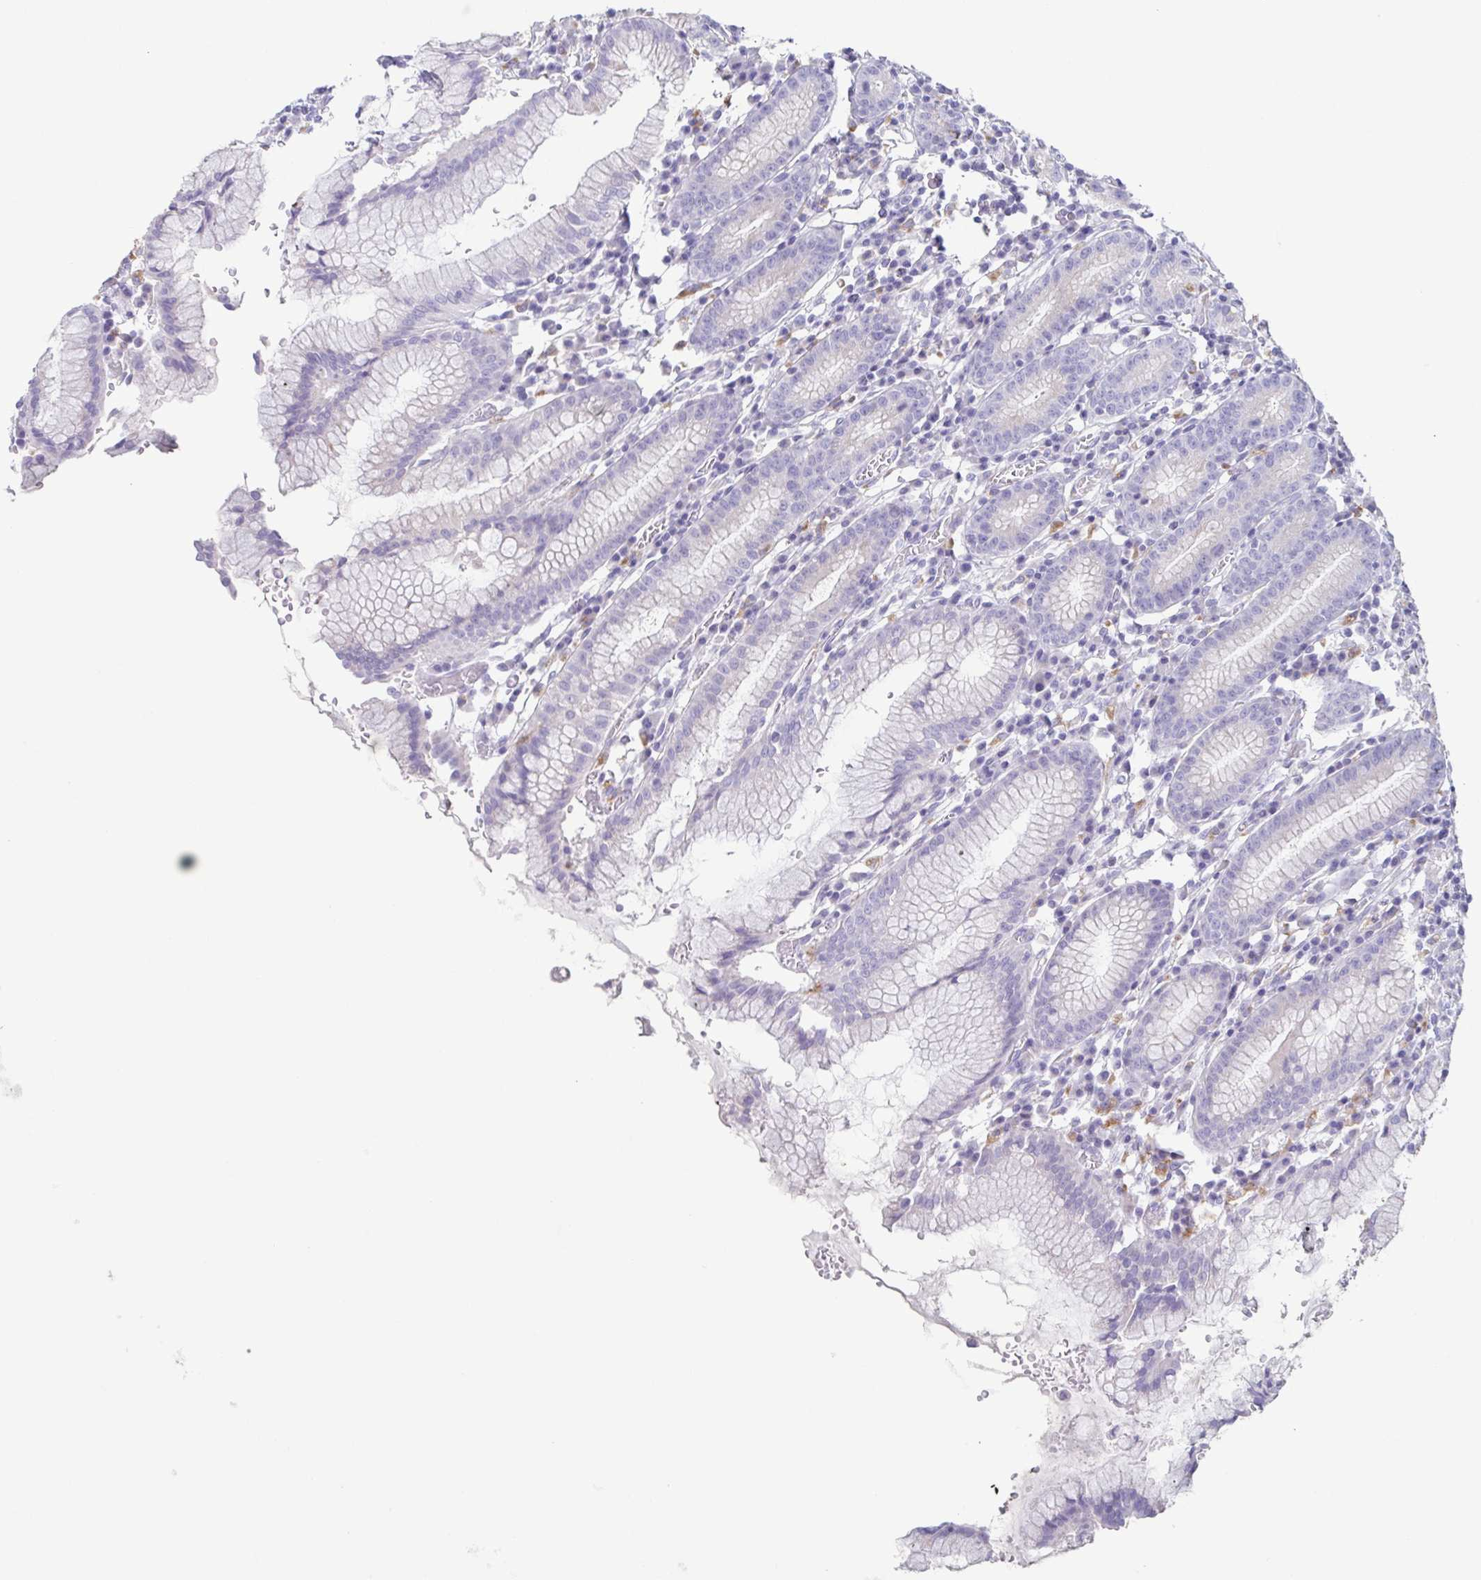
{"staining": {"intensity": "negative", "quantity": "none", "location": "none"}, "tissue": "stomach", "cell_type": "Glandular cells", "image_type": "normal", "snomed": [{"axis": "morphology", "description": "Normal tissue, NOS"}, {"axis": "topography", "description": "Stomach"}], "caption": "DAB (3,3'-diaminobenzidine) immunohistochemical staining of benign stomach demonstrates no significant expression in glandular cells.", "gene": "ATP6V1G2", "patient": {"sex": "male", "age": 55}}